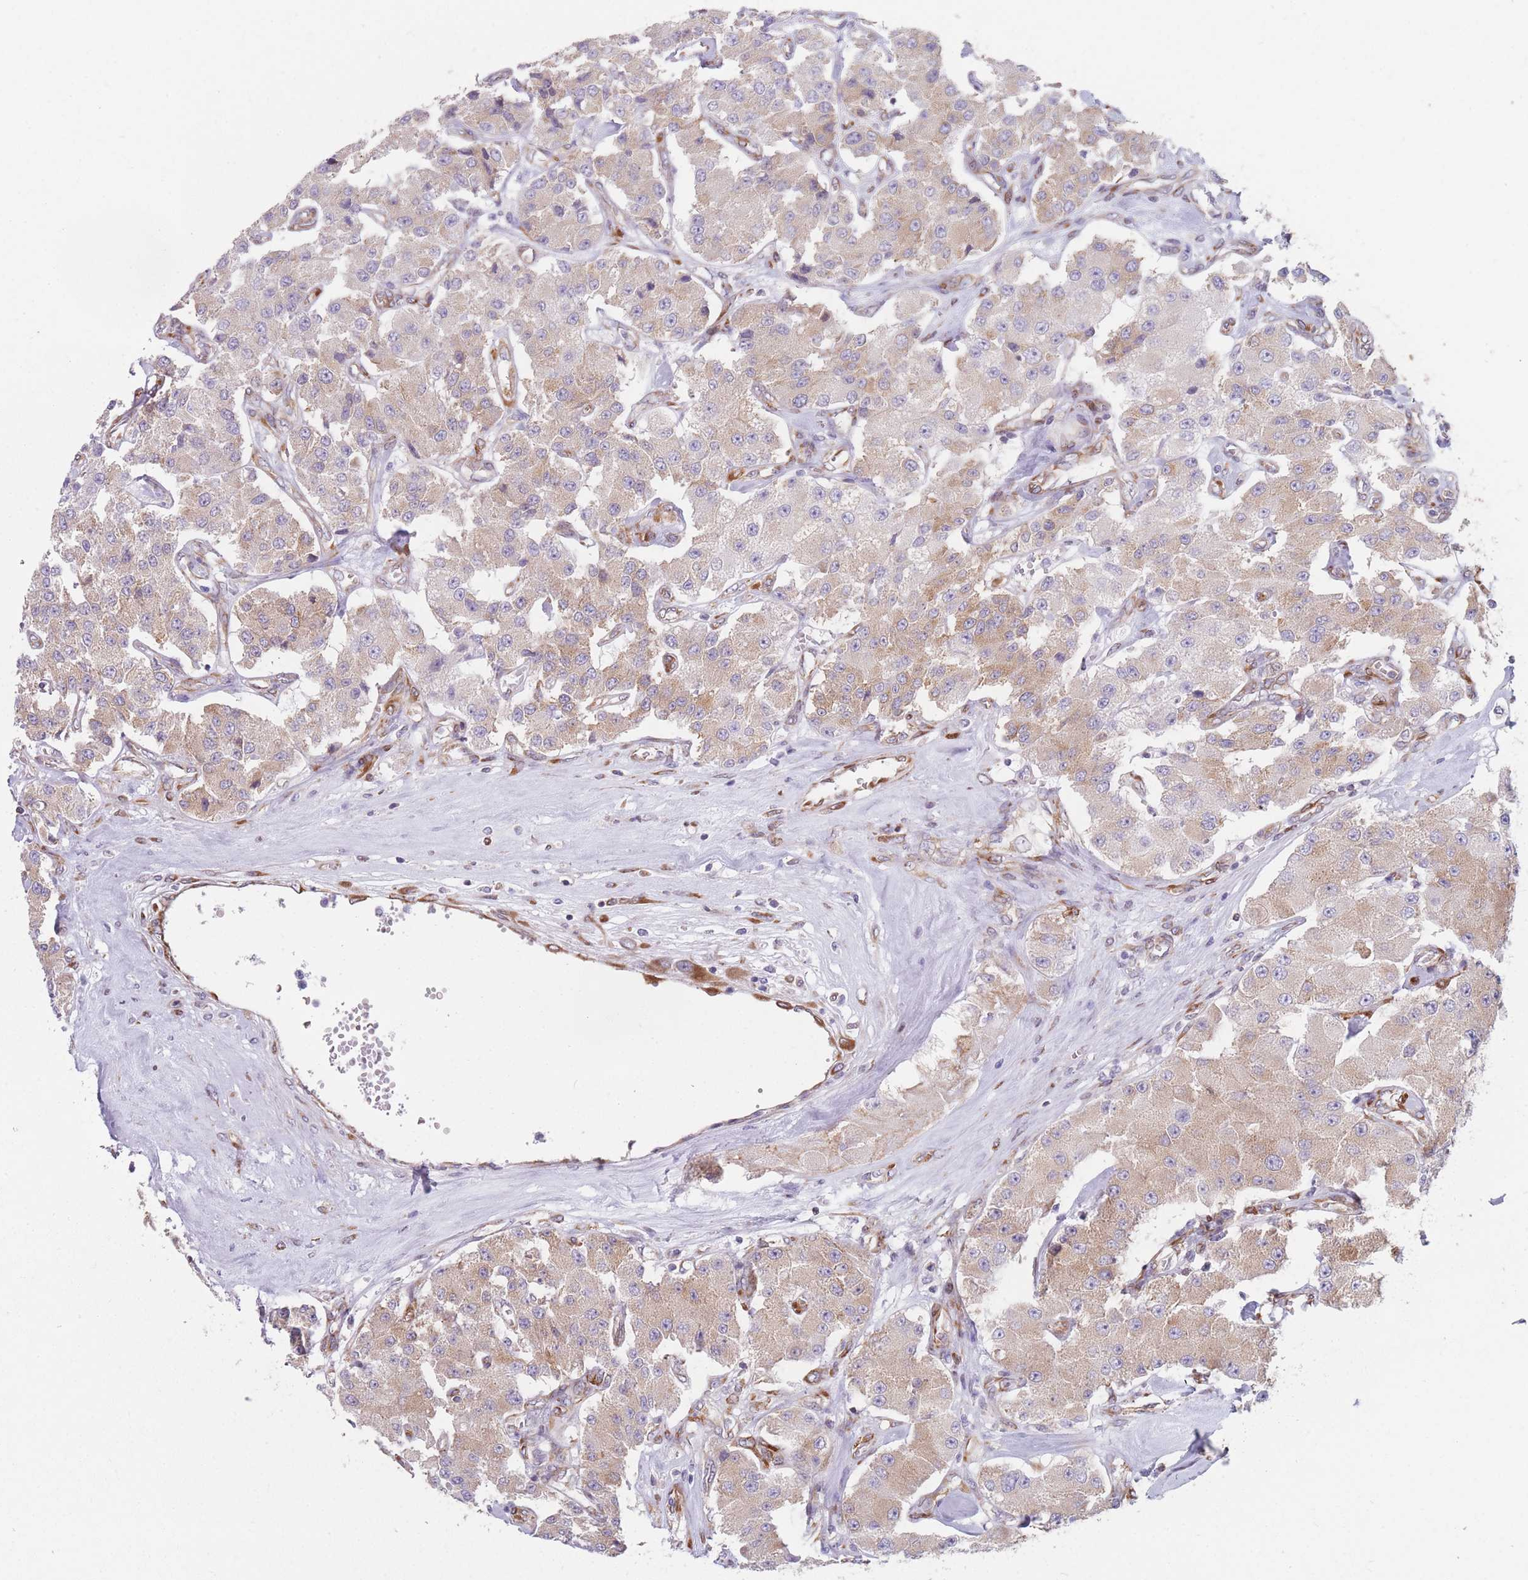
{"staining": {"intensity": "weak", "quantity": "25%-75%", "location": "cytoplasmic/membranous"}, "tissue": "carcinoid", "cell_type": "Tumor cells", "image_type": "cancer", "snomed": [{"axis": "morphology", "description": "Carcinoid, malignant, NOS"}, {"axis": "topography", "description": "Pancreas"}], "caption": "DAB immunohistochemical staining of carcinoid shows weak cytoplasmic/membranous protein expression in approximately 25%-75% of tumor cells. Nuclei are stained in blue.", "gene": "AK9", "patient": {"sex": "male", "age": 41}}